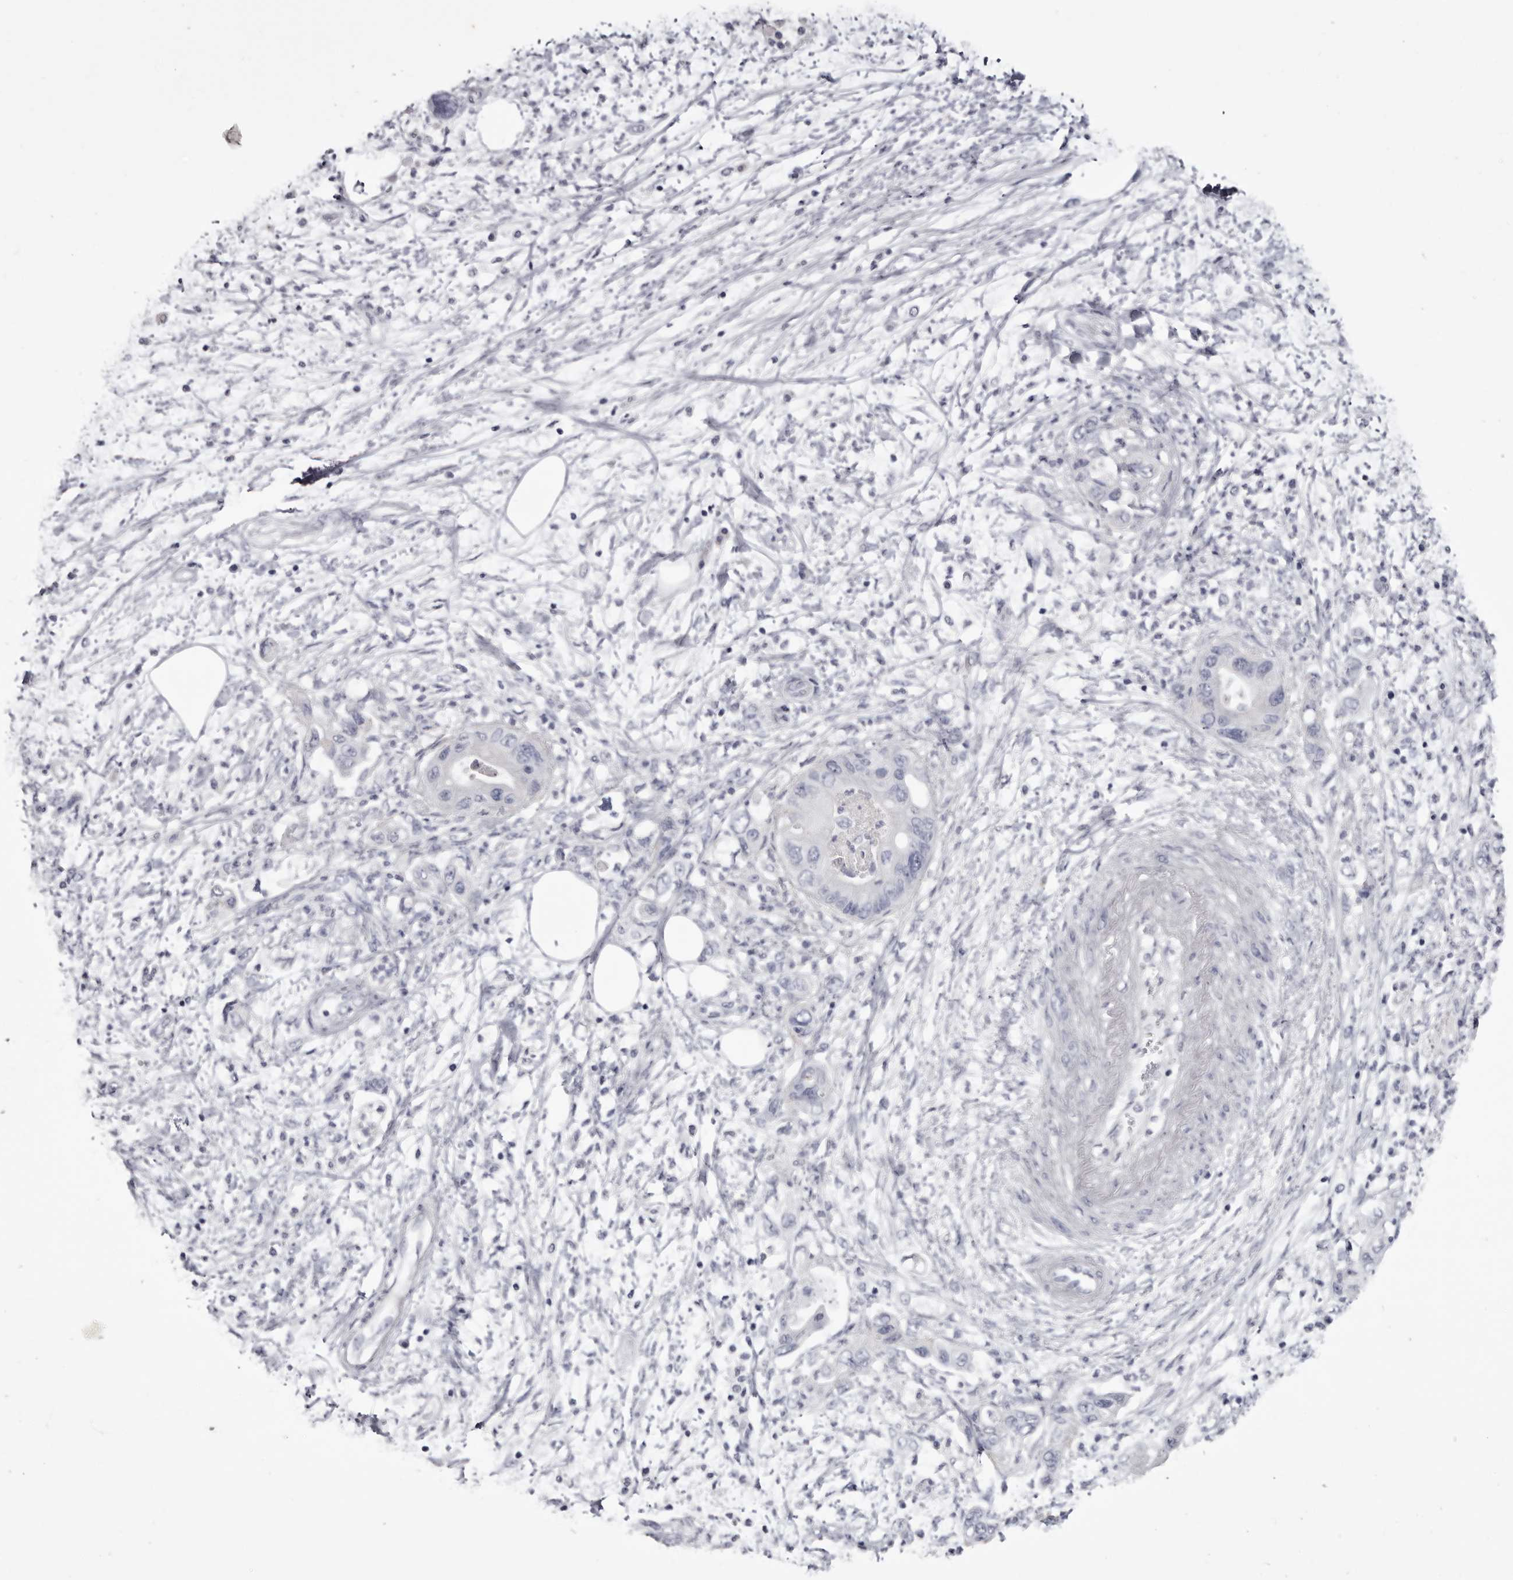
{"staining": {"intensity": "negative", "quantity": "none", "location": "none"}, "tissue": "pancreatic cancer", "cell_type": "Tumor cells", "image_type": "cancer", "snomed": [{"axis": "morphology", "description": "Adenocarcinoma, NOS"}, {"axis": "topography", "description": "Pancreas"}], "caption": "Micrograph shows no significant protein positivity in tumor cells of pancreatic cancer. (IHC, brightfield microscopy, high magnification).", "gene": "CA6", "patient": {"sex": "female", "age": 73}}